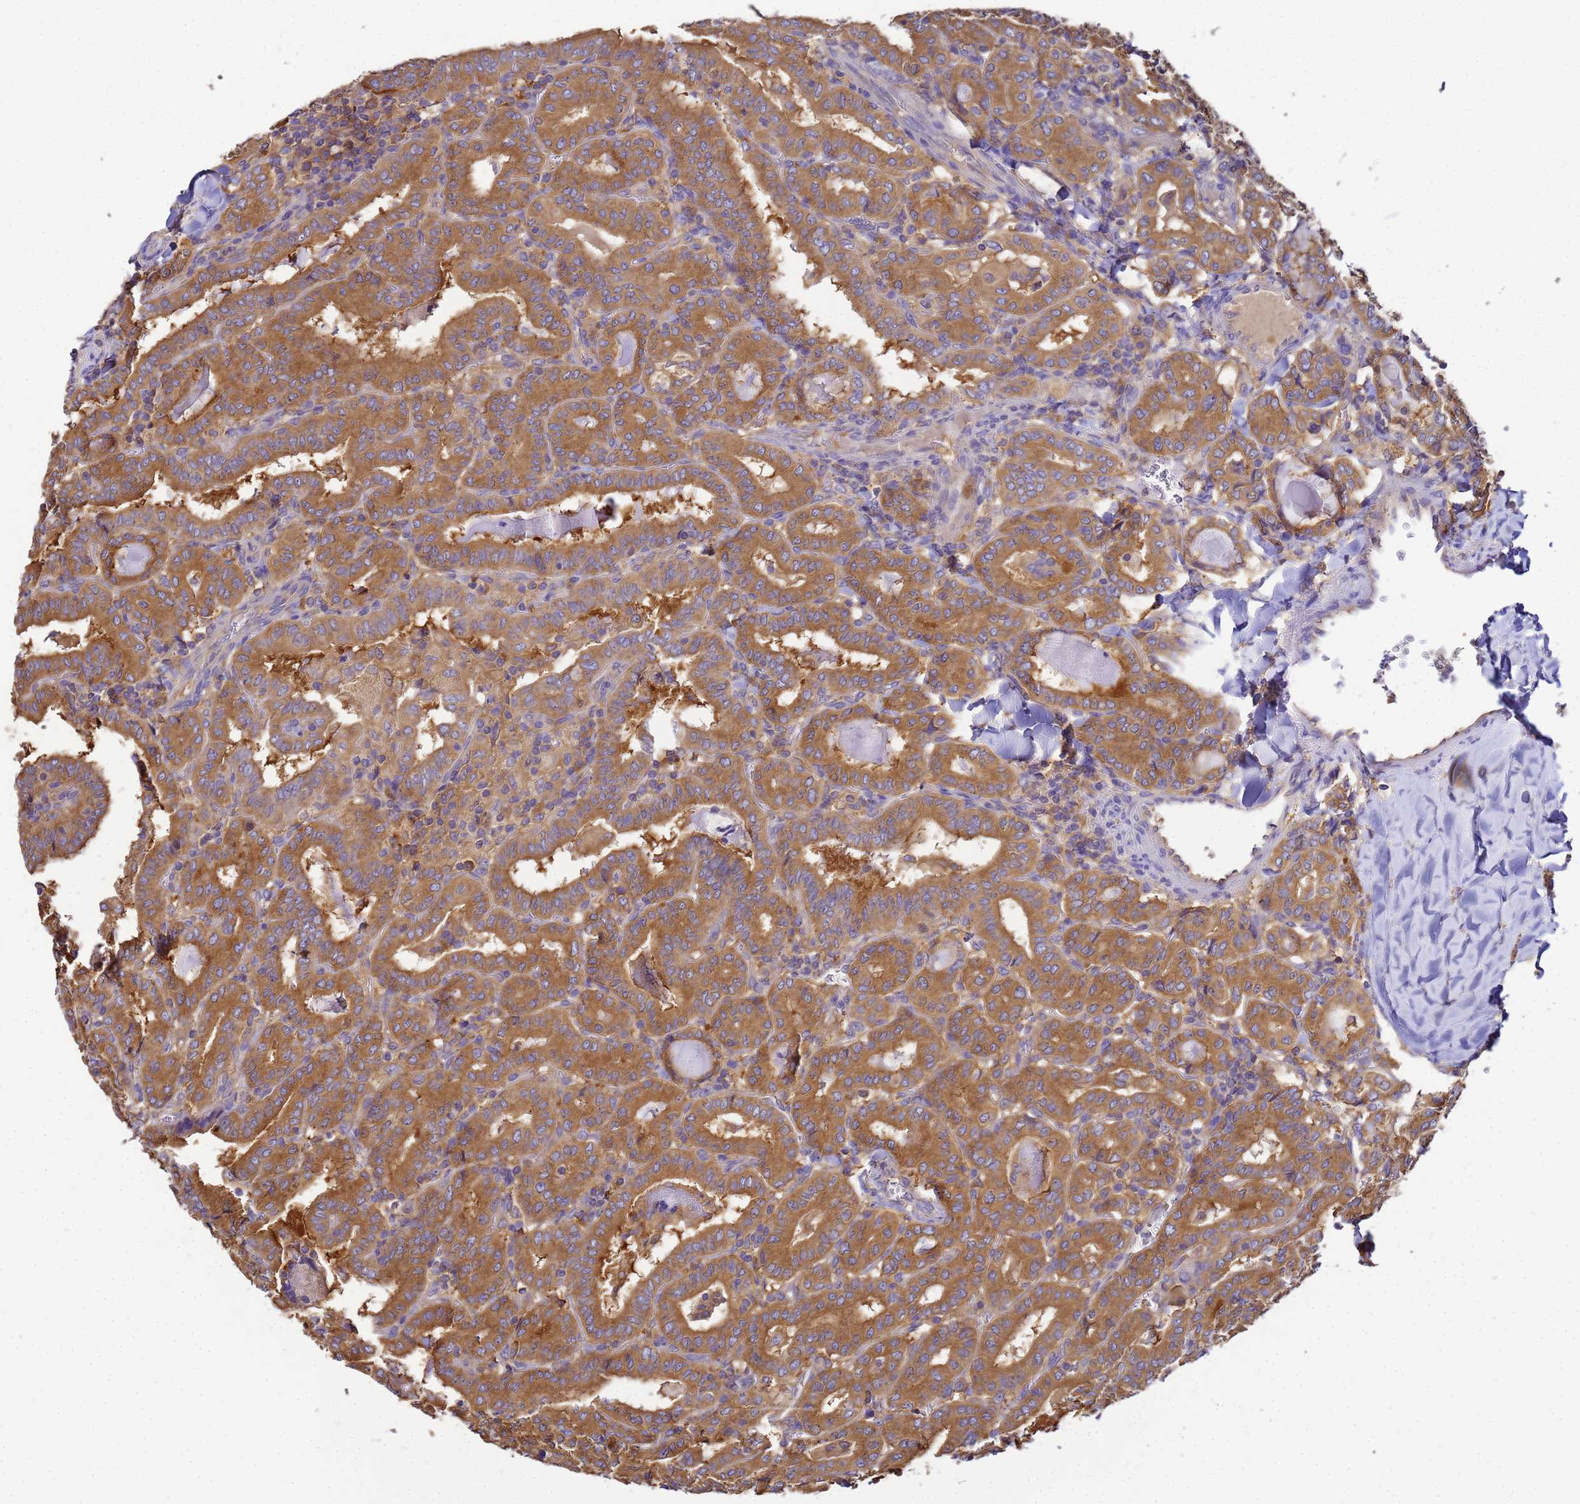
{"staining": {"intensity": "moderate", "quantity": ">75%", "location": "cytoplasmic/membranous"}, "tissue": "thyroid cancer", "cell_type": "Tumor cells", "image_type": "cancer", "snomed": [{"axis": "morphology", "description": "Papillary adenocarcinoma, NOS"}, {"axis": "topography", "description": "Thyroid gland"}], "caption": "Human thyroid cancer stained with a brown dye demonstrates moderate cytoplasmic/membranous positive staining in about >75% of tumor cells.", "gene": "NARS1", "patient": {"sex": "female", "age": 72}}